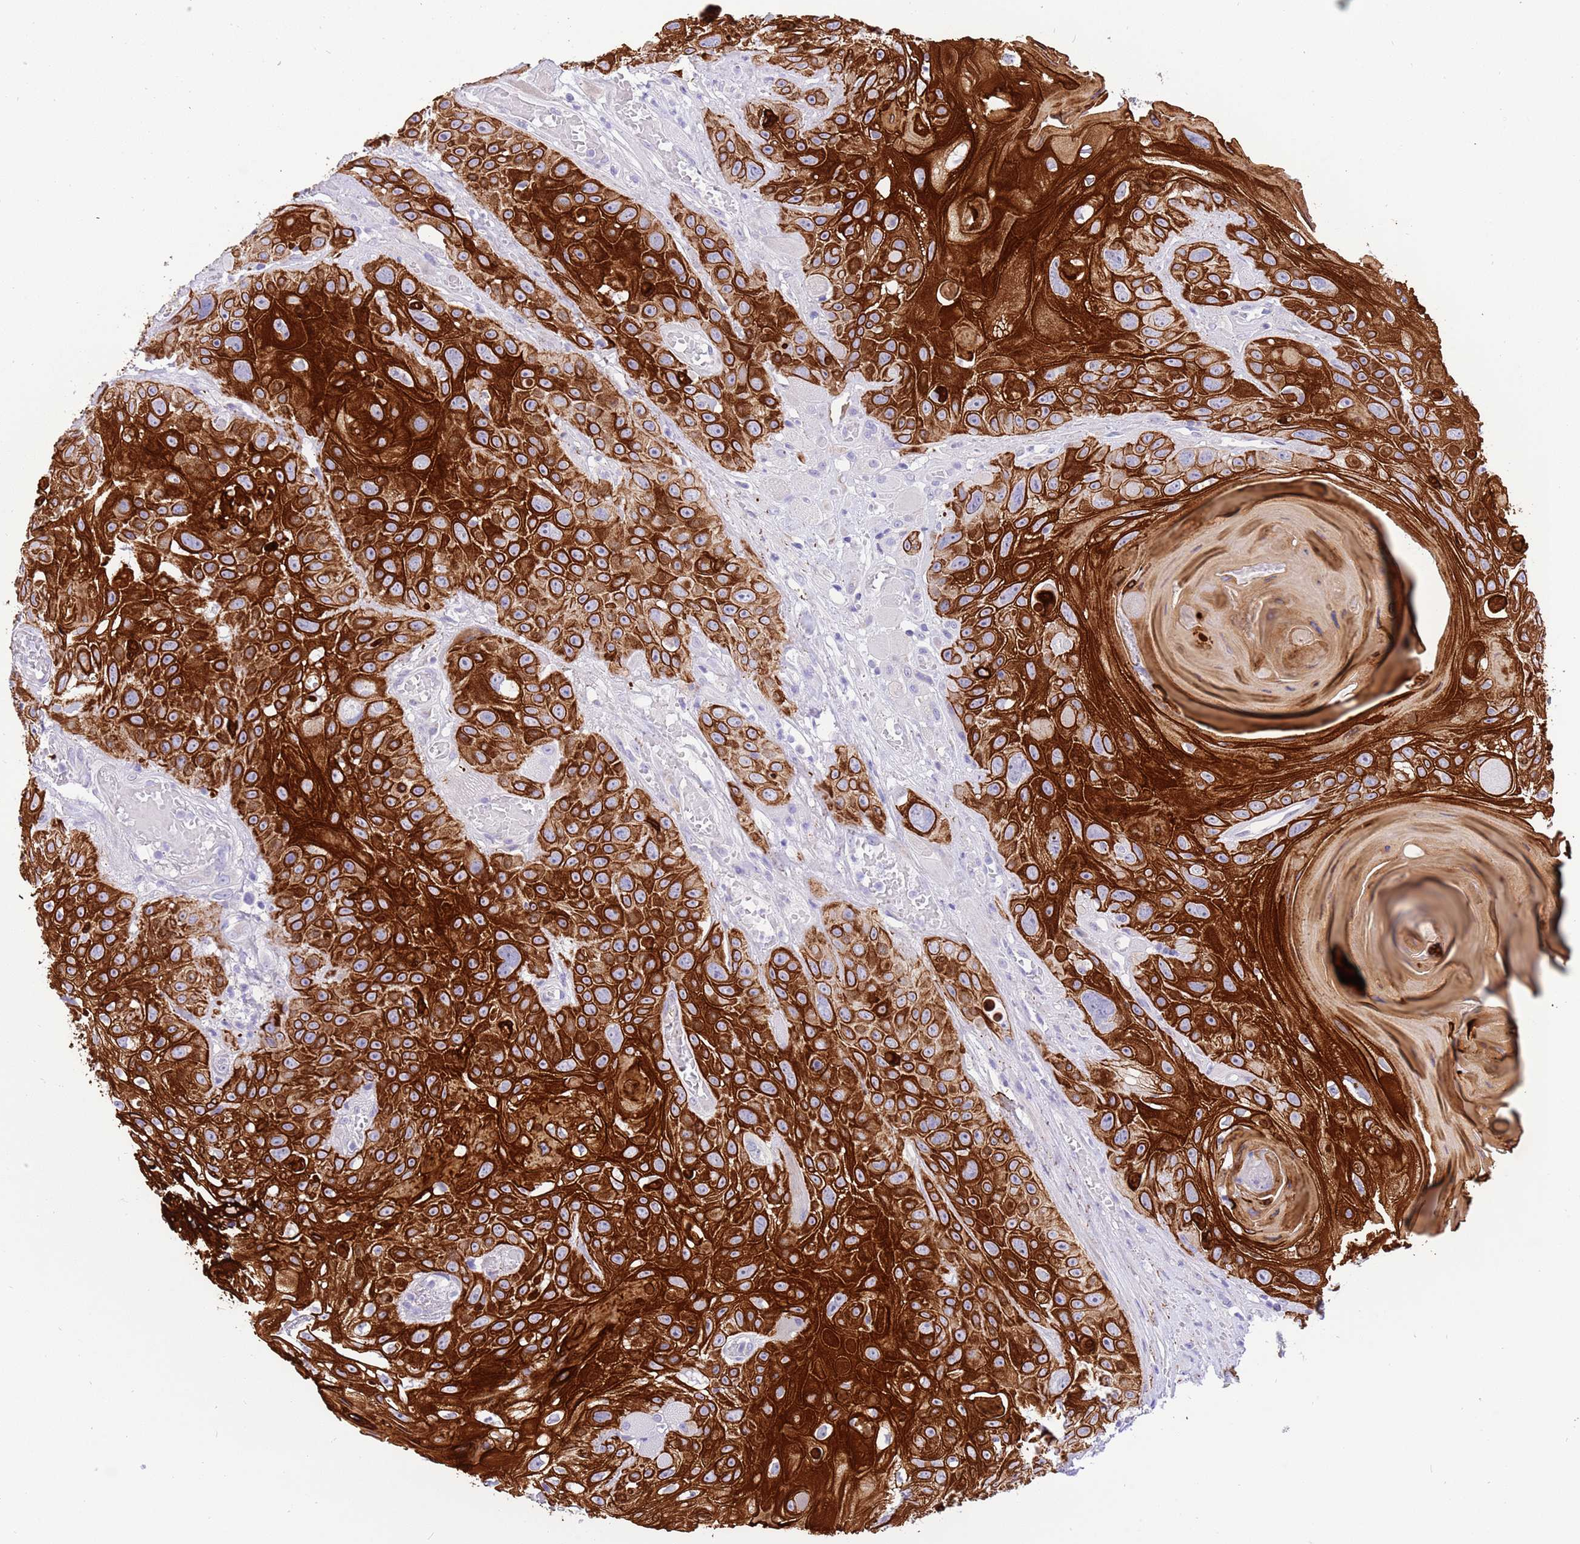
{"staining": {"intensity": "strong", "quantity": ">75%", "location": "cytoplasmic/membranous"}, "tissue": "head and neck cancer", "cell_type": "Tumor cells", "image_type": "cancer", "snomed": [{"axis": "morphology", "description": "Squamous cell carcinoma, NOS"}, {"axis": "topography", "description": "Head-Neck"}], "caption": "Protein staining of head and neck cancer tissue demonstrates strong cytoplasmic/membranous expression in approximately >75% of tumor cells. The staining was performed using DAB to visualize the protein expression in brown, while the nuclei were stained in blue with hematoxylin (Magnification: 20x).", "gene": "R3HDM4", "patient": {"sex": "female", "age": 59}}